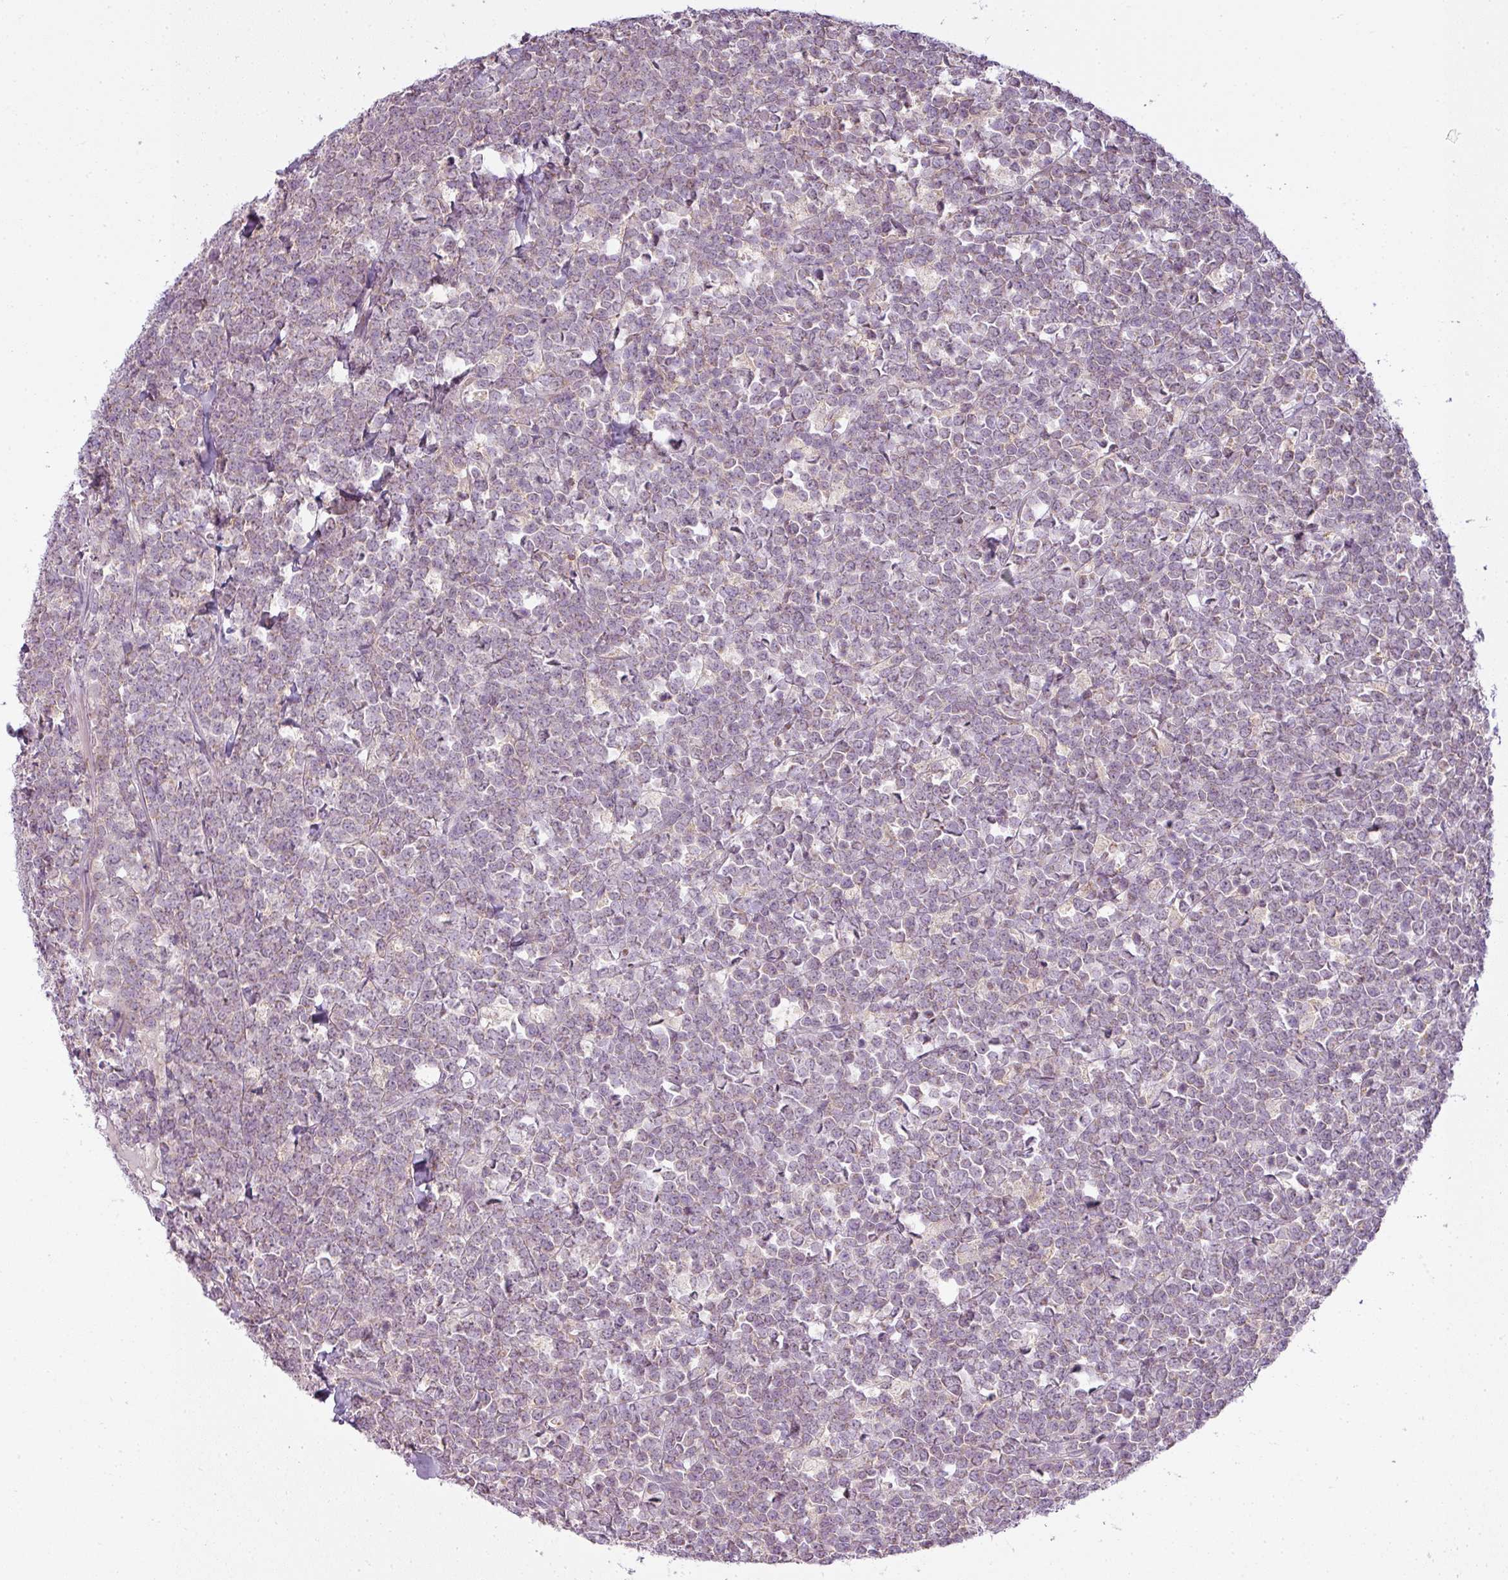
{"staining": {"intensity": "weak", "quantity": "<25%", "location": "cytoplasmic/membranous"}, "tissue": "lymphoma", "cell_type": "Tumor cells", "image_type": "cancer", "snomed": [{"axis": "morphology", "description": "Malignant lymphoma, non-Hodgkin's type, High grade"}, {"axis": "topography", "description": "Small intestine"}, {"axis": "topography", "description": "Colon"}], "caption": "A high-resolution photomicrograph shows IHC staining of malignant lymphoma, non-Hodgkin's type (high-grade), which shows no significant expression in tumor cells. The staining is performed using DAB brown chromogen with nuclei counter-stained in using hematoxylin.", "gene": "LY75", "patient": {"sex": "male", "age": 8}}